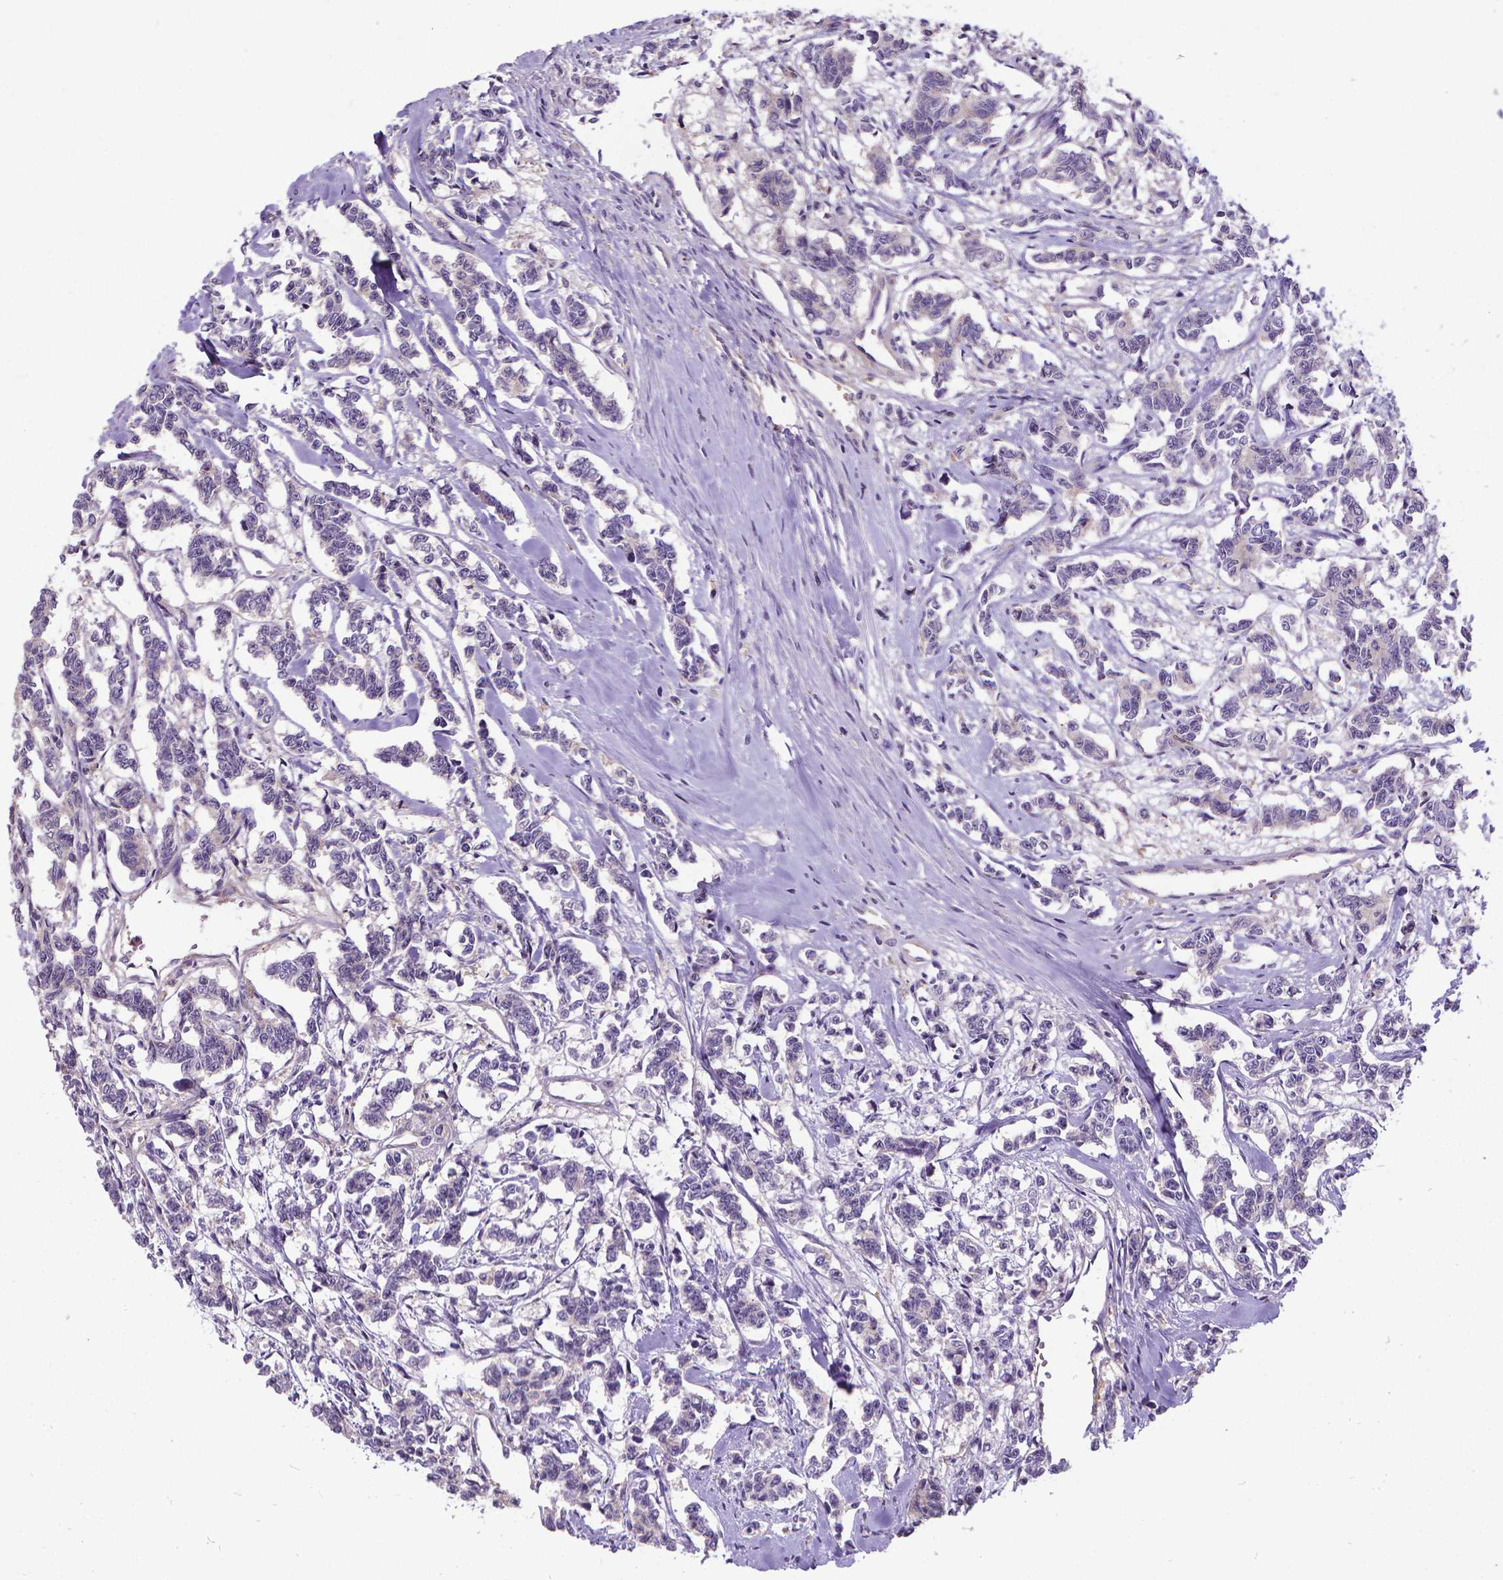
{"staining": {"intensity": "negative", "quantity": "none", "location": "none"}, "tissue": "carcinoid", "cell_type": "Tumor cells", "image_type": "cancer", "snomed": [{"axis": "morphology", "description": "Carcinoid, malignant, NOS"}, {"axis": "topography", "description": "Kidney"}], "caption": "An image of human carcinoid (malignant) is negative for staining in tumor cells.", "gene": "CFAP299", "patient": {"sex": "female", "age": 41}}